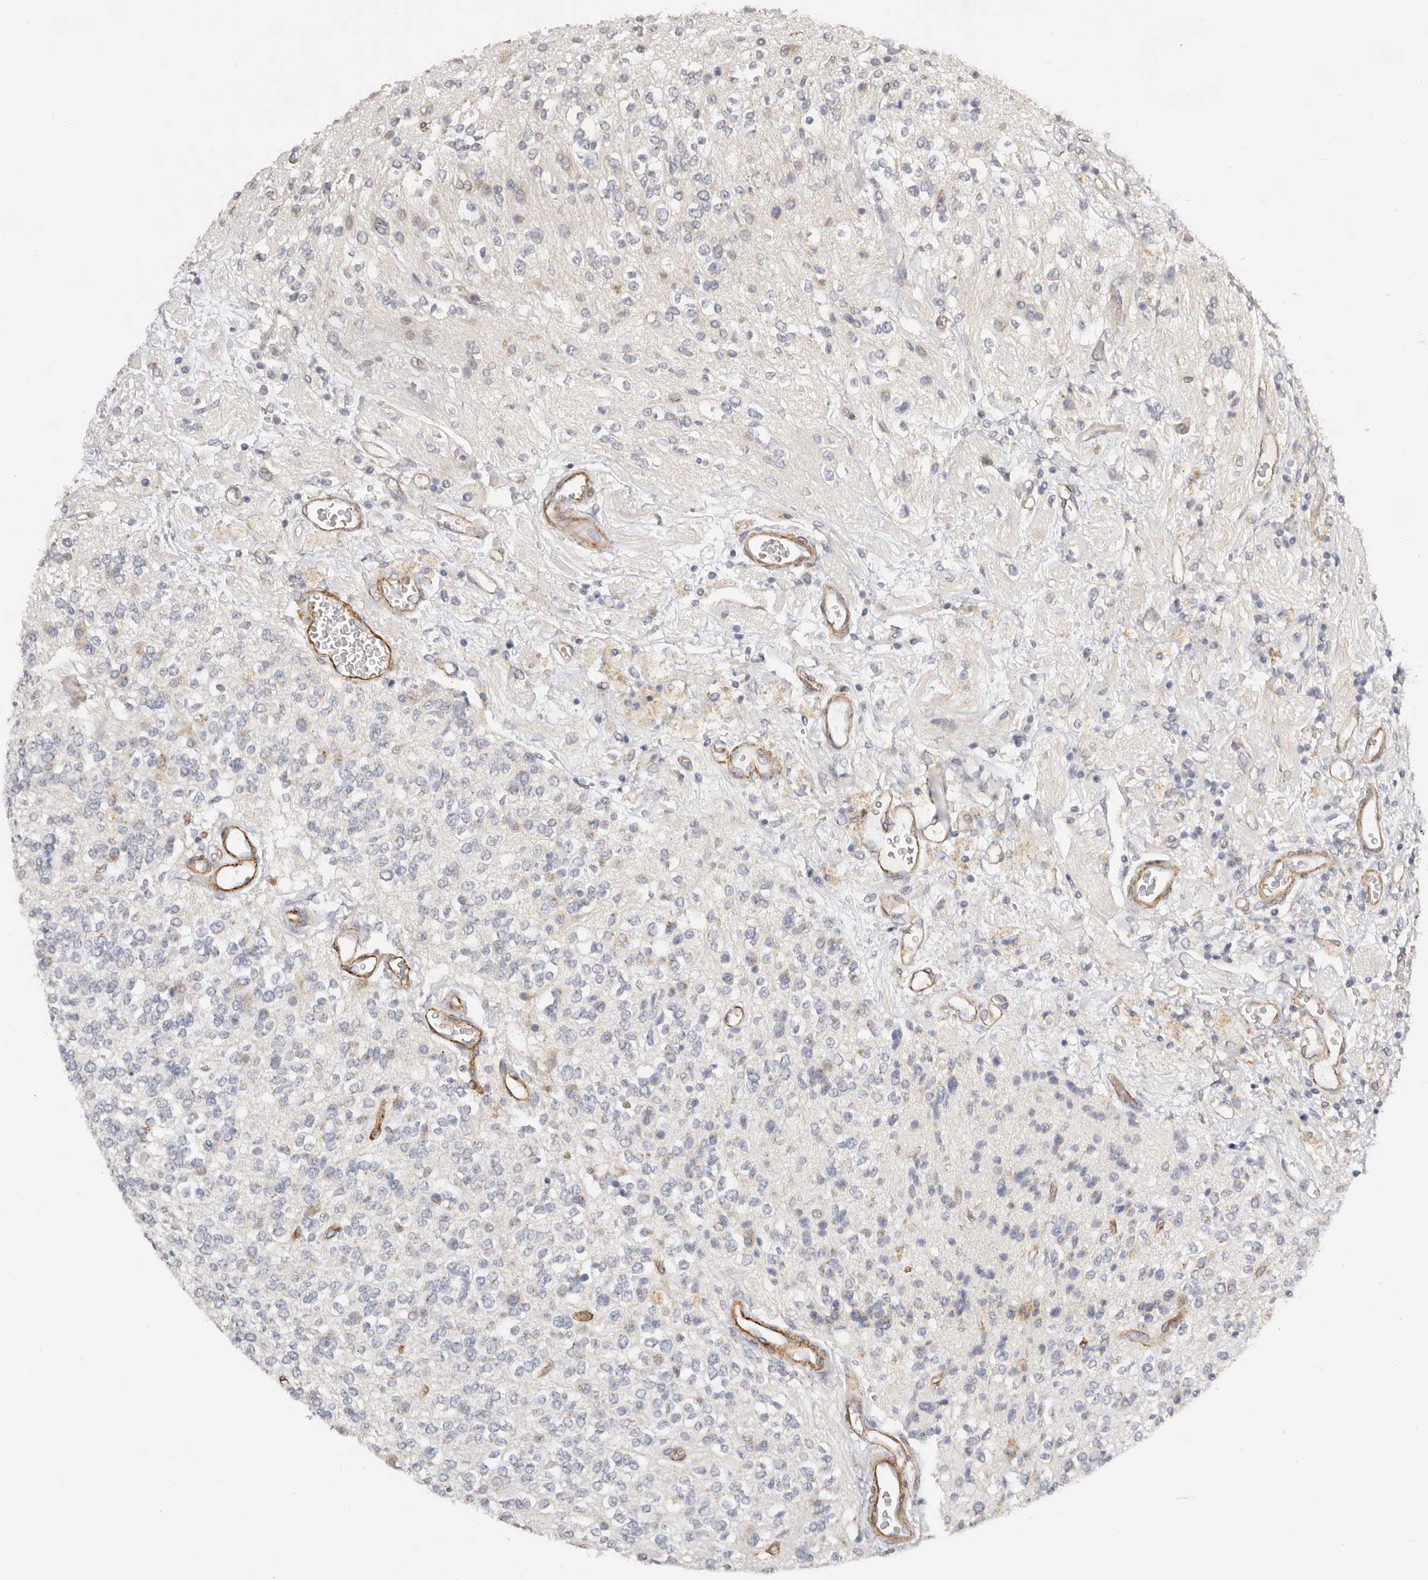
{"staining": {"intensity": "weak", "quantity": "<25%", "location": "cytoplasmic/membranous"}, "tissue": "glioma", "cell_type": "Tumor cells", "image_type": "cancer", "snomed": [{"axis": "morphology", "description": "Glioma, malignant, High grade"}, {"axis": "topography", "description": "Brain"}], "caption": "Immunohistochemical staining of human glioma reveals no significant staining in tumor cells.", "gene": "RABAC1", "patient": {"sex": "male", "age": 34}}